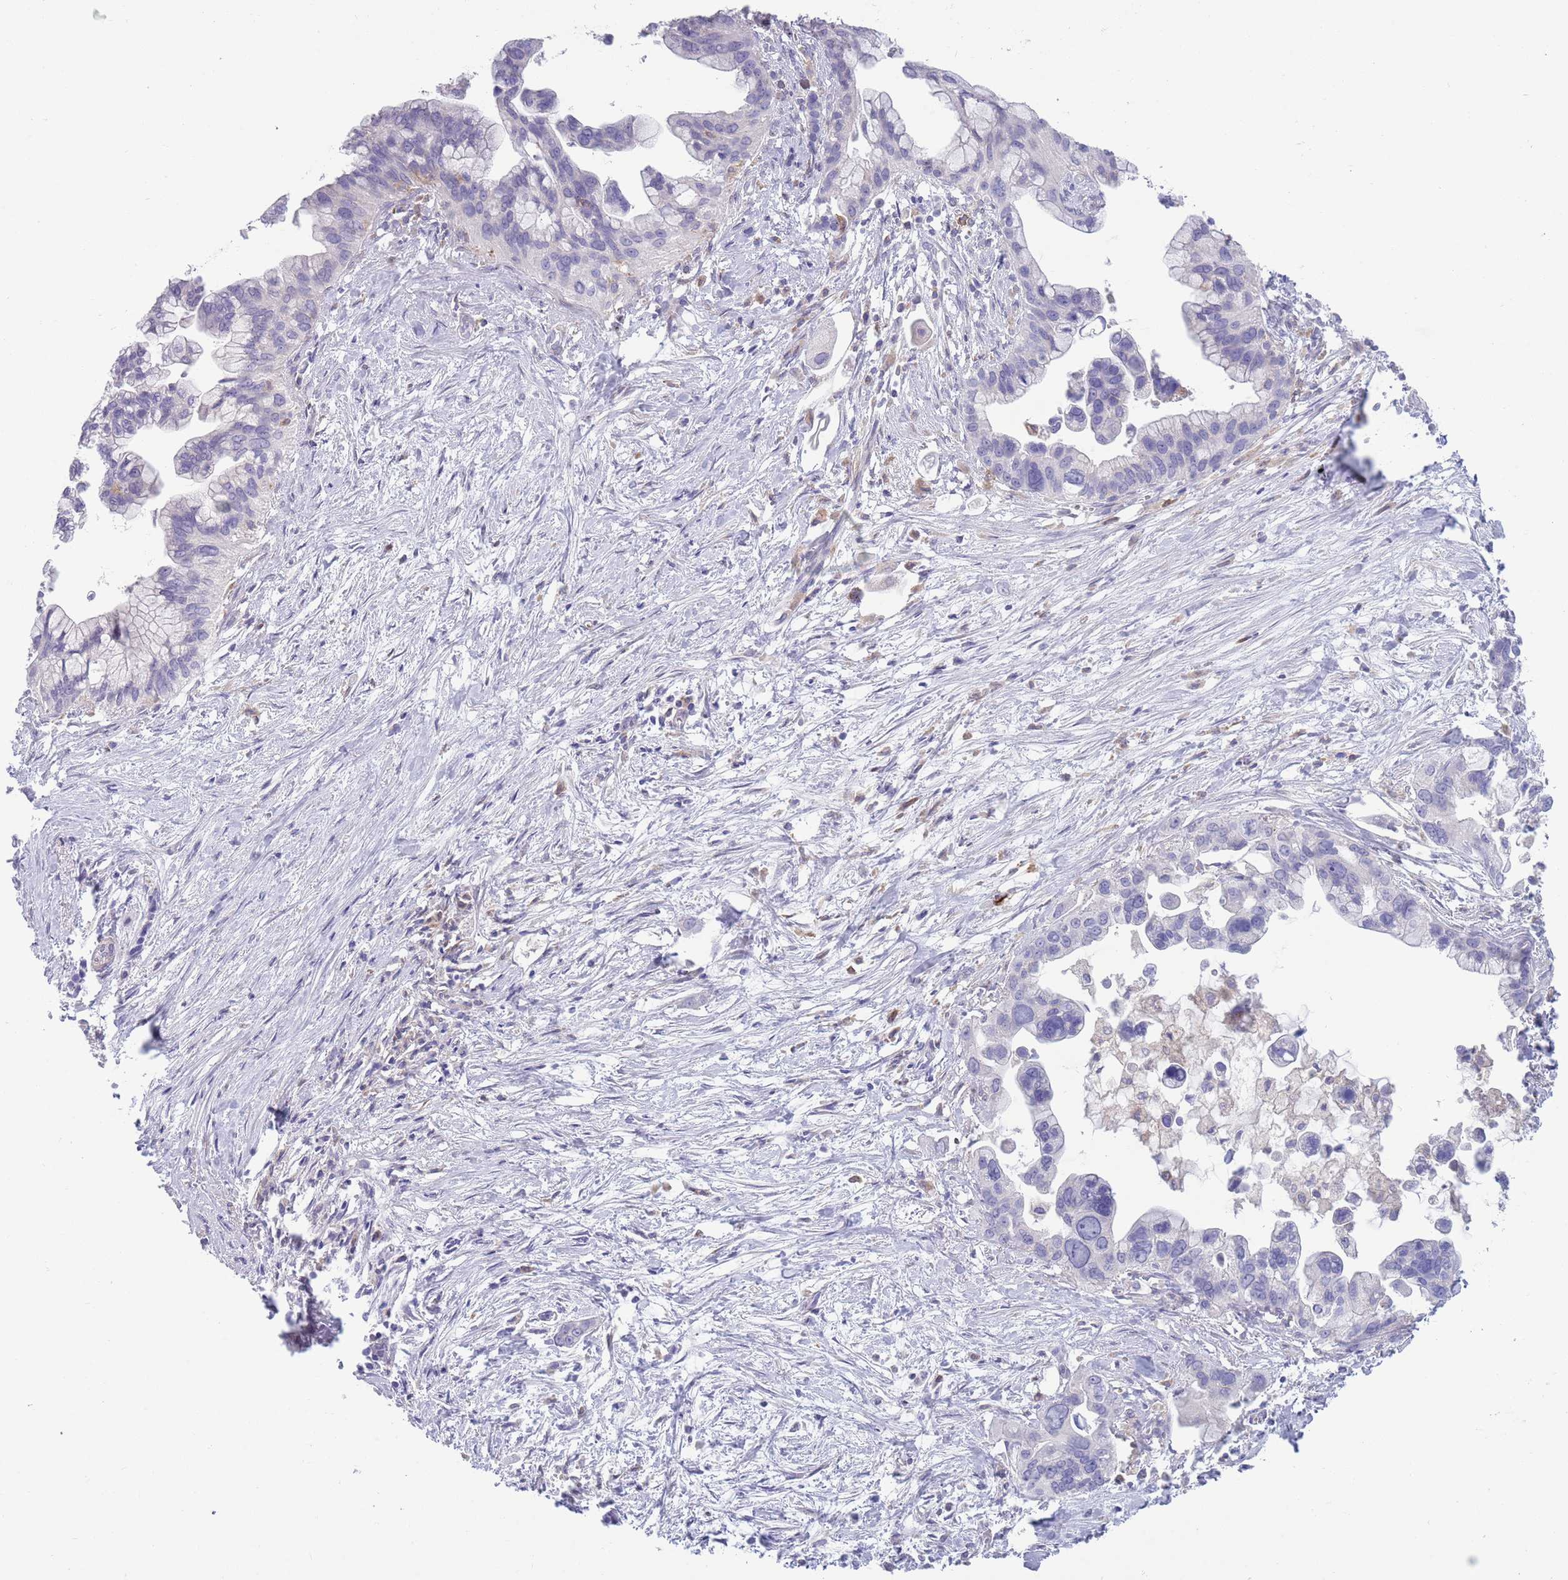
{"staining": {"intensity": "negative", "quantity": "none", "location": "none"}, "tissue": "pancreatic cancer", "cell_type": "Tumor cells", "image_type": "cancer", "snomed": [{"axis": "morphology", "description": "Adenocarcinoma, NOS"}, {"axis": "topography", "description": "Pancreas"}], "caption": "Tumor cells are negative for protein expression in human pancreatic cancer.", "gene": "ACSBG1", "patient": {"sex": "female", "age": 83}}